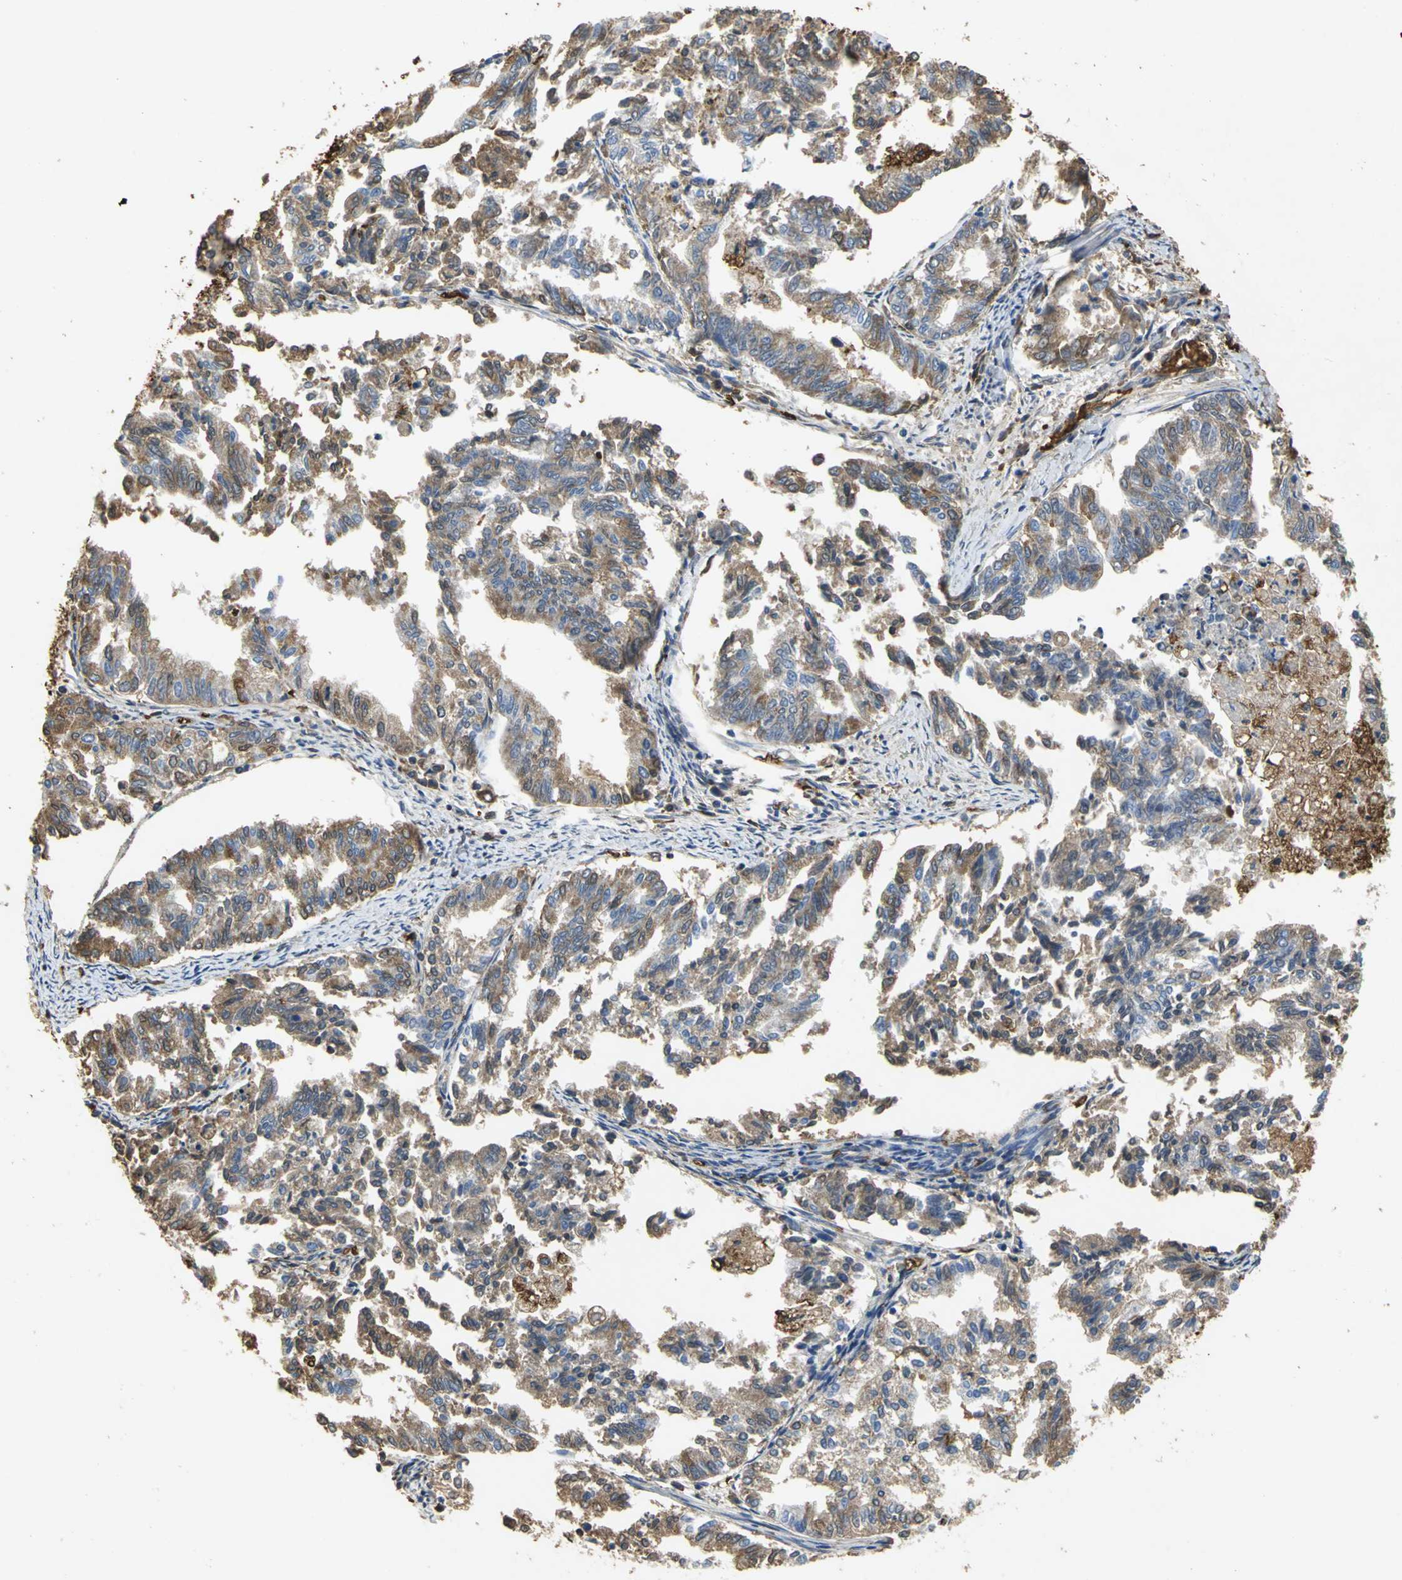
{"staining": {"intensity": "strong", "quantity": ">75%", "location": "cytoplasmic/membranous"}, "tissue": "endometrial cancer", "cell_type": "Tumor cells", "image_type": "cancer", "snomed": [{"axis": "morphology", "description": "Adenocarcinoma, NOS"}, {"axis": "topography", "description": "Endometrium"}], "caption": "Endometrial cancer (adenocarcinoma) tissue exhibits strong cytoplasmic/membranous expression in approximately >75% of tumor cells", "gene": "TREM1", "patient": {"sex": "female", "age": 79}}